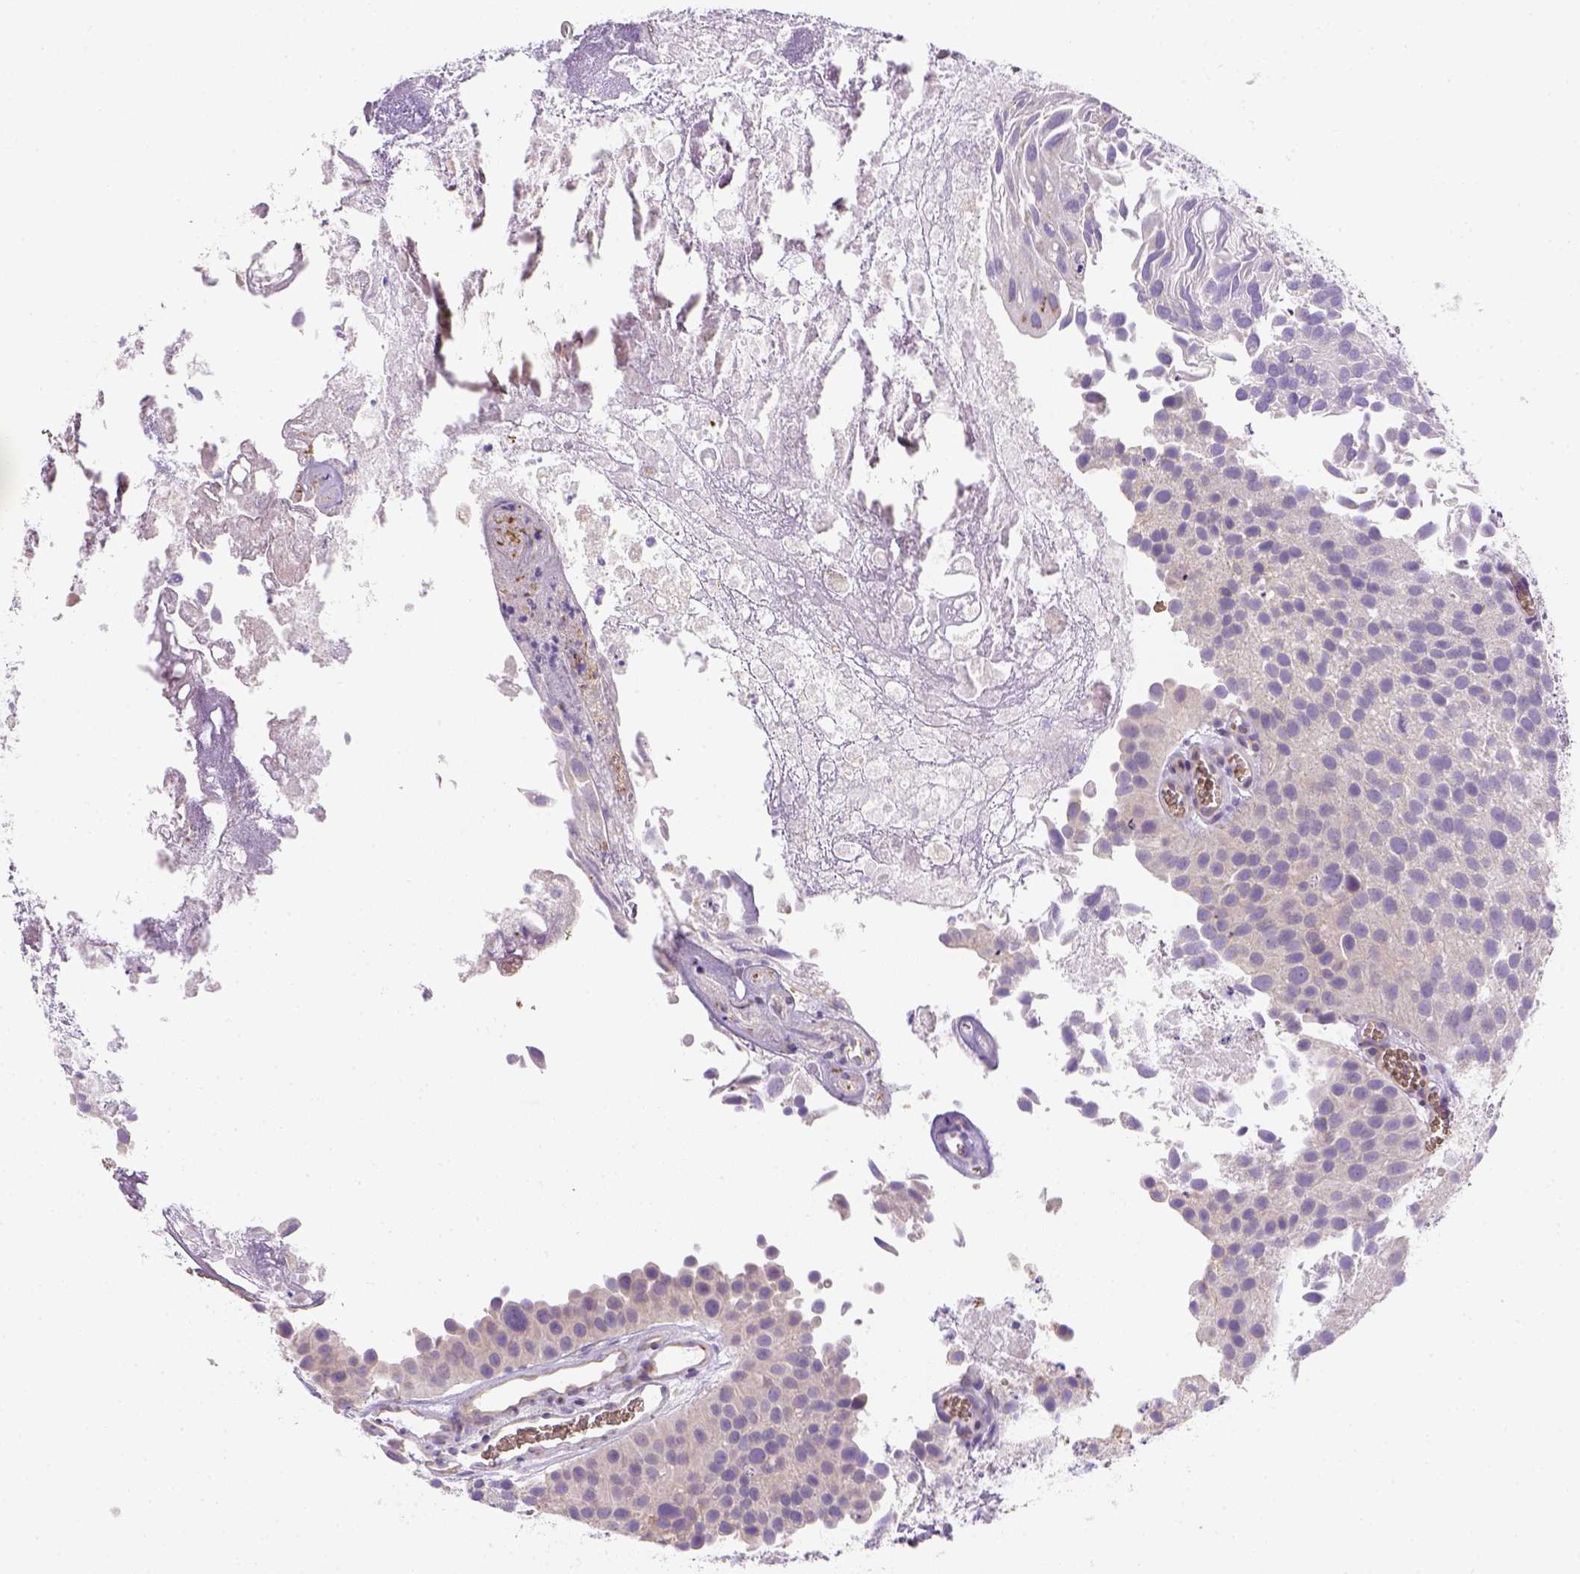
{"staining": {"intensity": "negative", "quantity": "none", "location": "none"}, "tissue": "urothelial cancer", "cell_type": "Tumor cells", "image_type": "cancer", "snomed": [{"axis": "morphology", "description": "Urothelial carcinoma, Low grade"}, {"axis": "topography", "description": "Urinary bladder"}], "caption": "An IHC histopathology image of low-grade urothelial carcinoma is shown. There is no staining in tumor cells of low-grade urothelial carcinoma.", "gene": "CACNB1", "patient": {"sex": "female", "age": 69}}